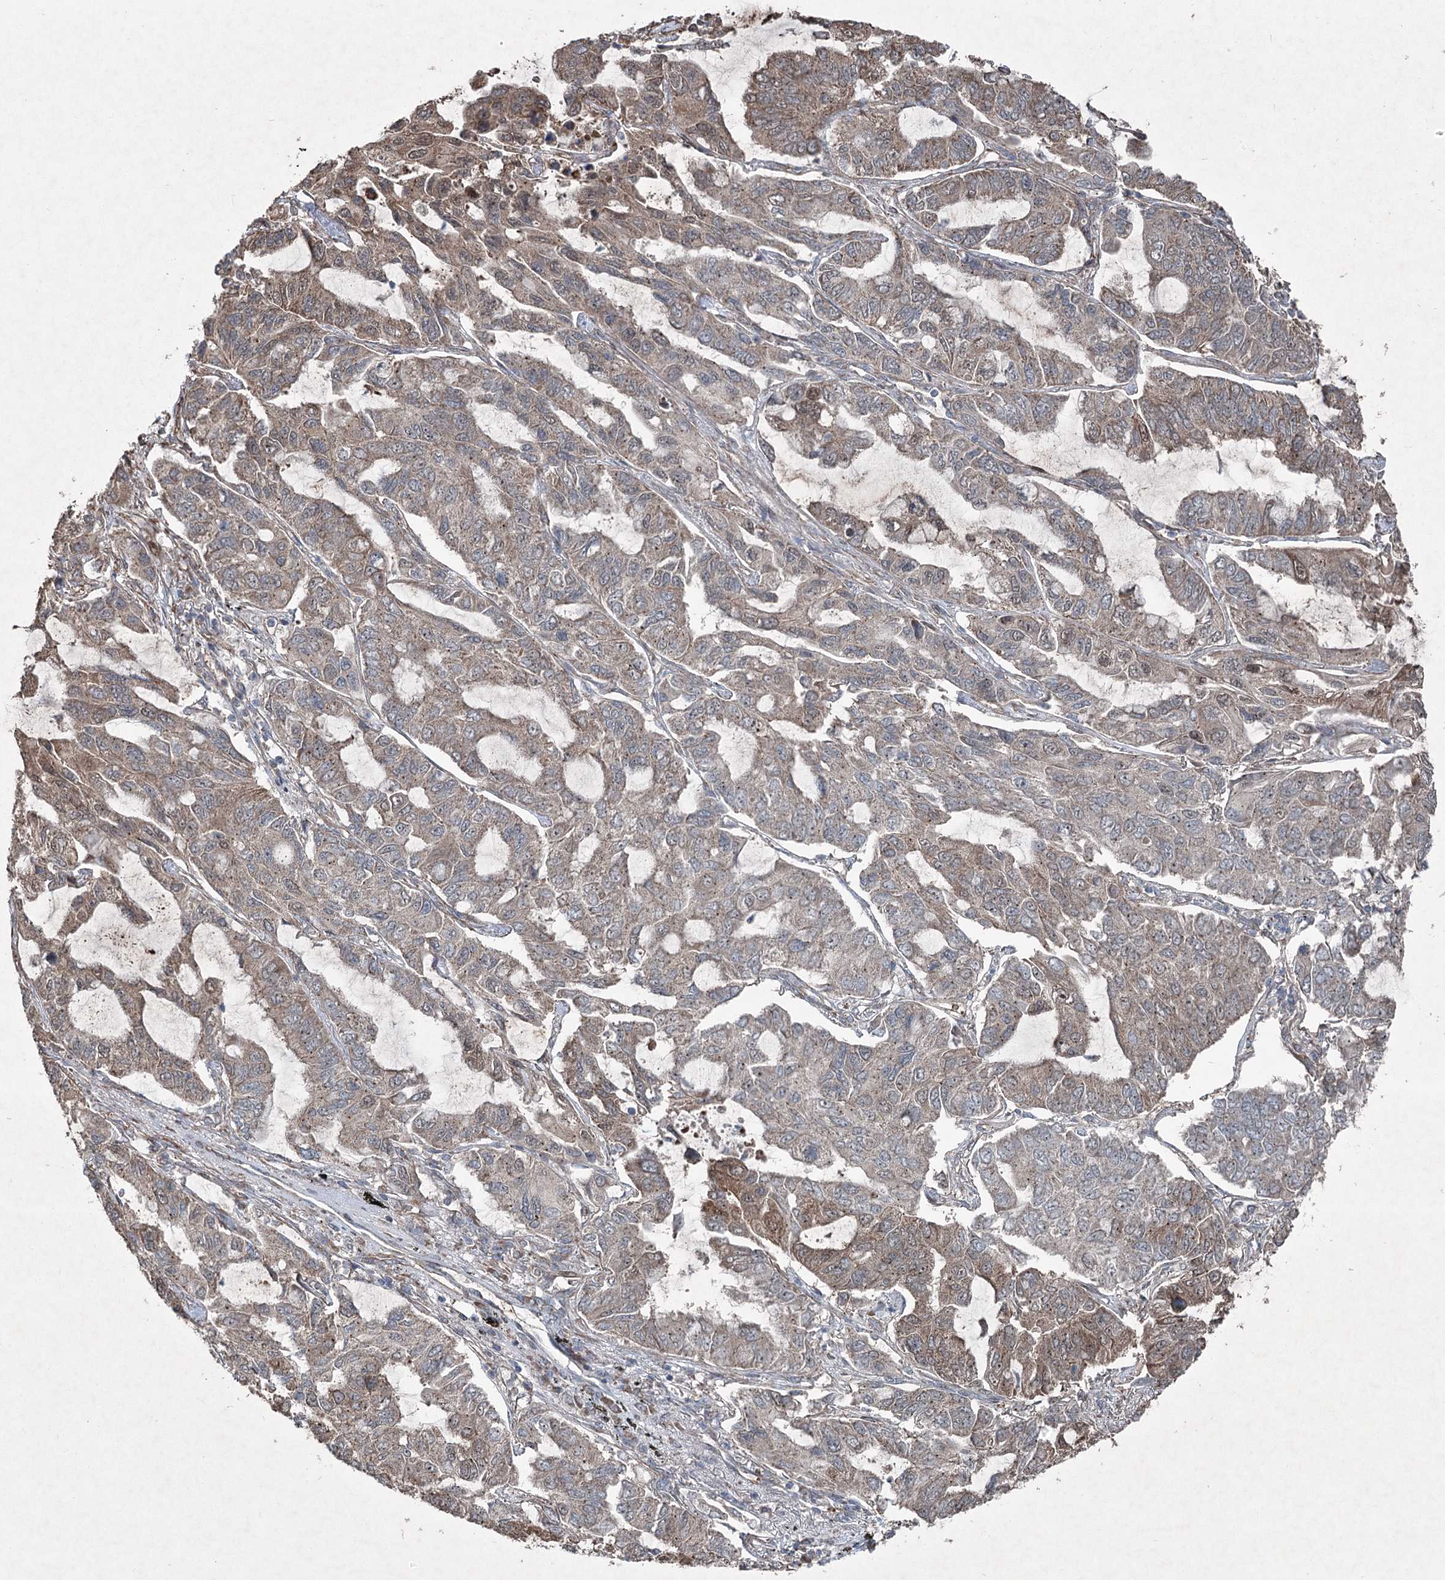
{"staining": {"intensity": "moderate", "quantity": "25%-75%", "location": "cytoplasmic/membranous"}, "tissue": "lung cancer", "cell_type": "Tumor cells", "image_type": "cancer", "snomed": [{"axis": "morphology", "description": "Adenocarcinoma, NOS"}, {"axis": "topography", "description": "Lung"}], "caption": "DAB (3,3'-diaminobenzidine) immunohistochemical staining of lung adenocarcinoma shows moderate cytoplasmic/membranous protein positivity in about 25%-75% of tumor cells. (Brightfield microscopy of DAB IHC at high magnification).", "gene": "SERINC5", "patient": {"sex": "male", "age": 64}}